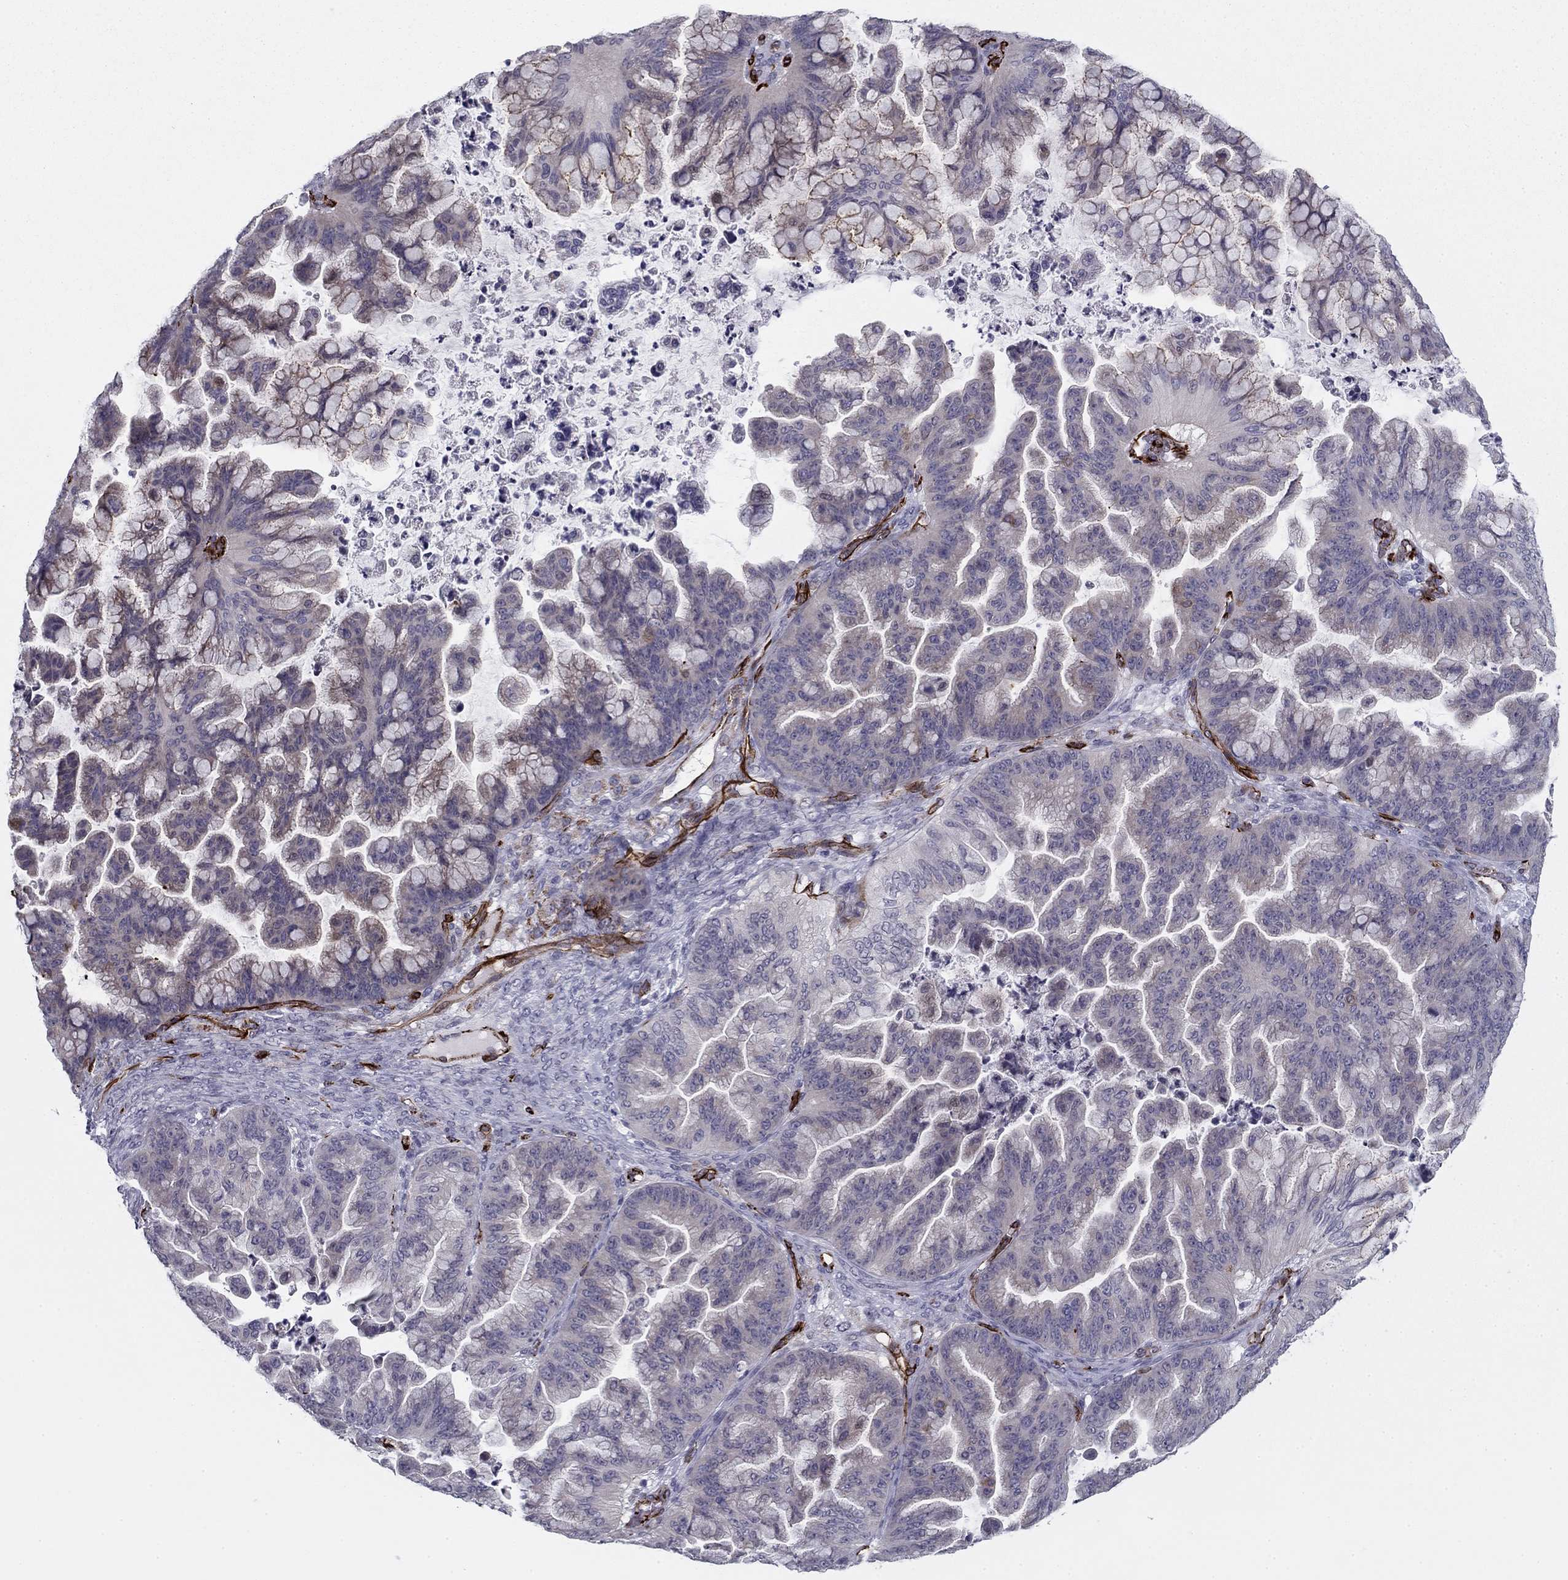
{"staining": {"intensity": "negative", "quantity": "none", "location": "none"}, "tissue": "ovarian cancer", "cell_type": "Tumor cells", "image_type": "cancer", "snomed": [{"axis": "morphology", "description": "Cystadenocarcinoma, mucinous, NOS"}, {"axis": "topography", "description": "Ovary"}], "caption": "DAB immunohistochemical staining of ovarian mucinous cystadenocarcinoma exhibits no significant positivity in tumor cells.", "gene": "ANKS4B", "patient": {"sex": "female", "age": 67}}